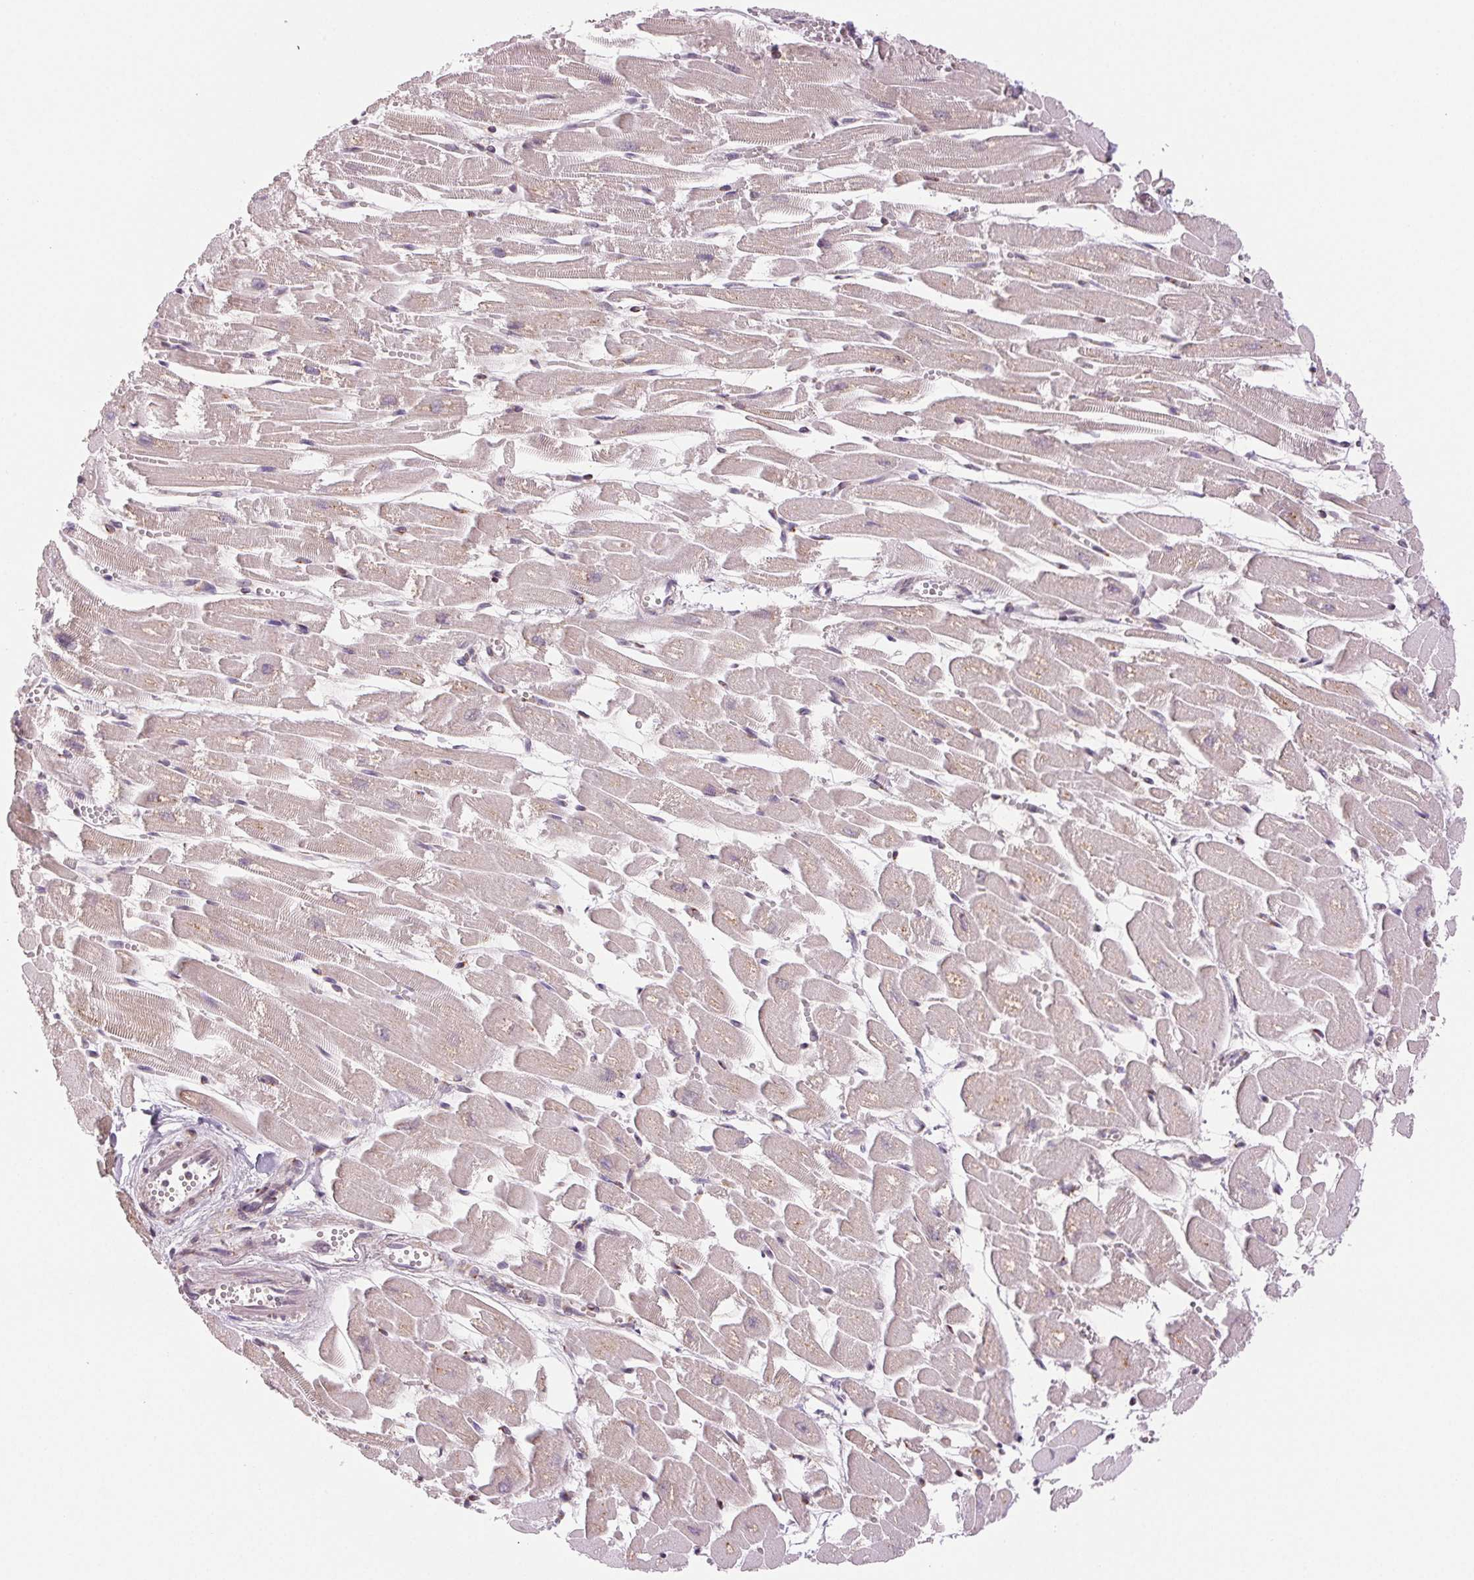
{"staining": {"intensity": "negative", "quantity": "none", "location": "none"}, "tissue": "heart muscle", "cell_type": "Cardiomyocytes", "image_type": "normal", "snomed": [{"axis": "morphology", "description": "Normal tissue, NOS"}, {"axis": "topography", "description": "Heart"}], "caption": "Heart muscle stained for a protein using immunohistochemistry demonstrates no positivity cardiomyocytes.", "gene": "GRHL3", "patient": {"sex": "female", "age": 52}}